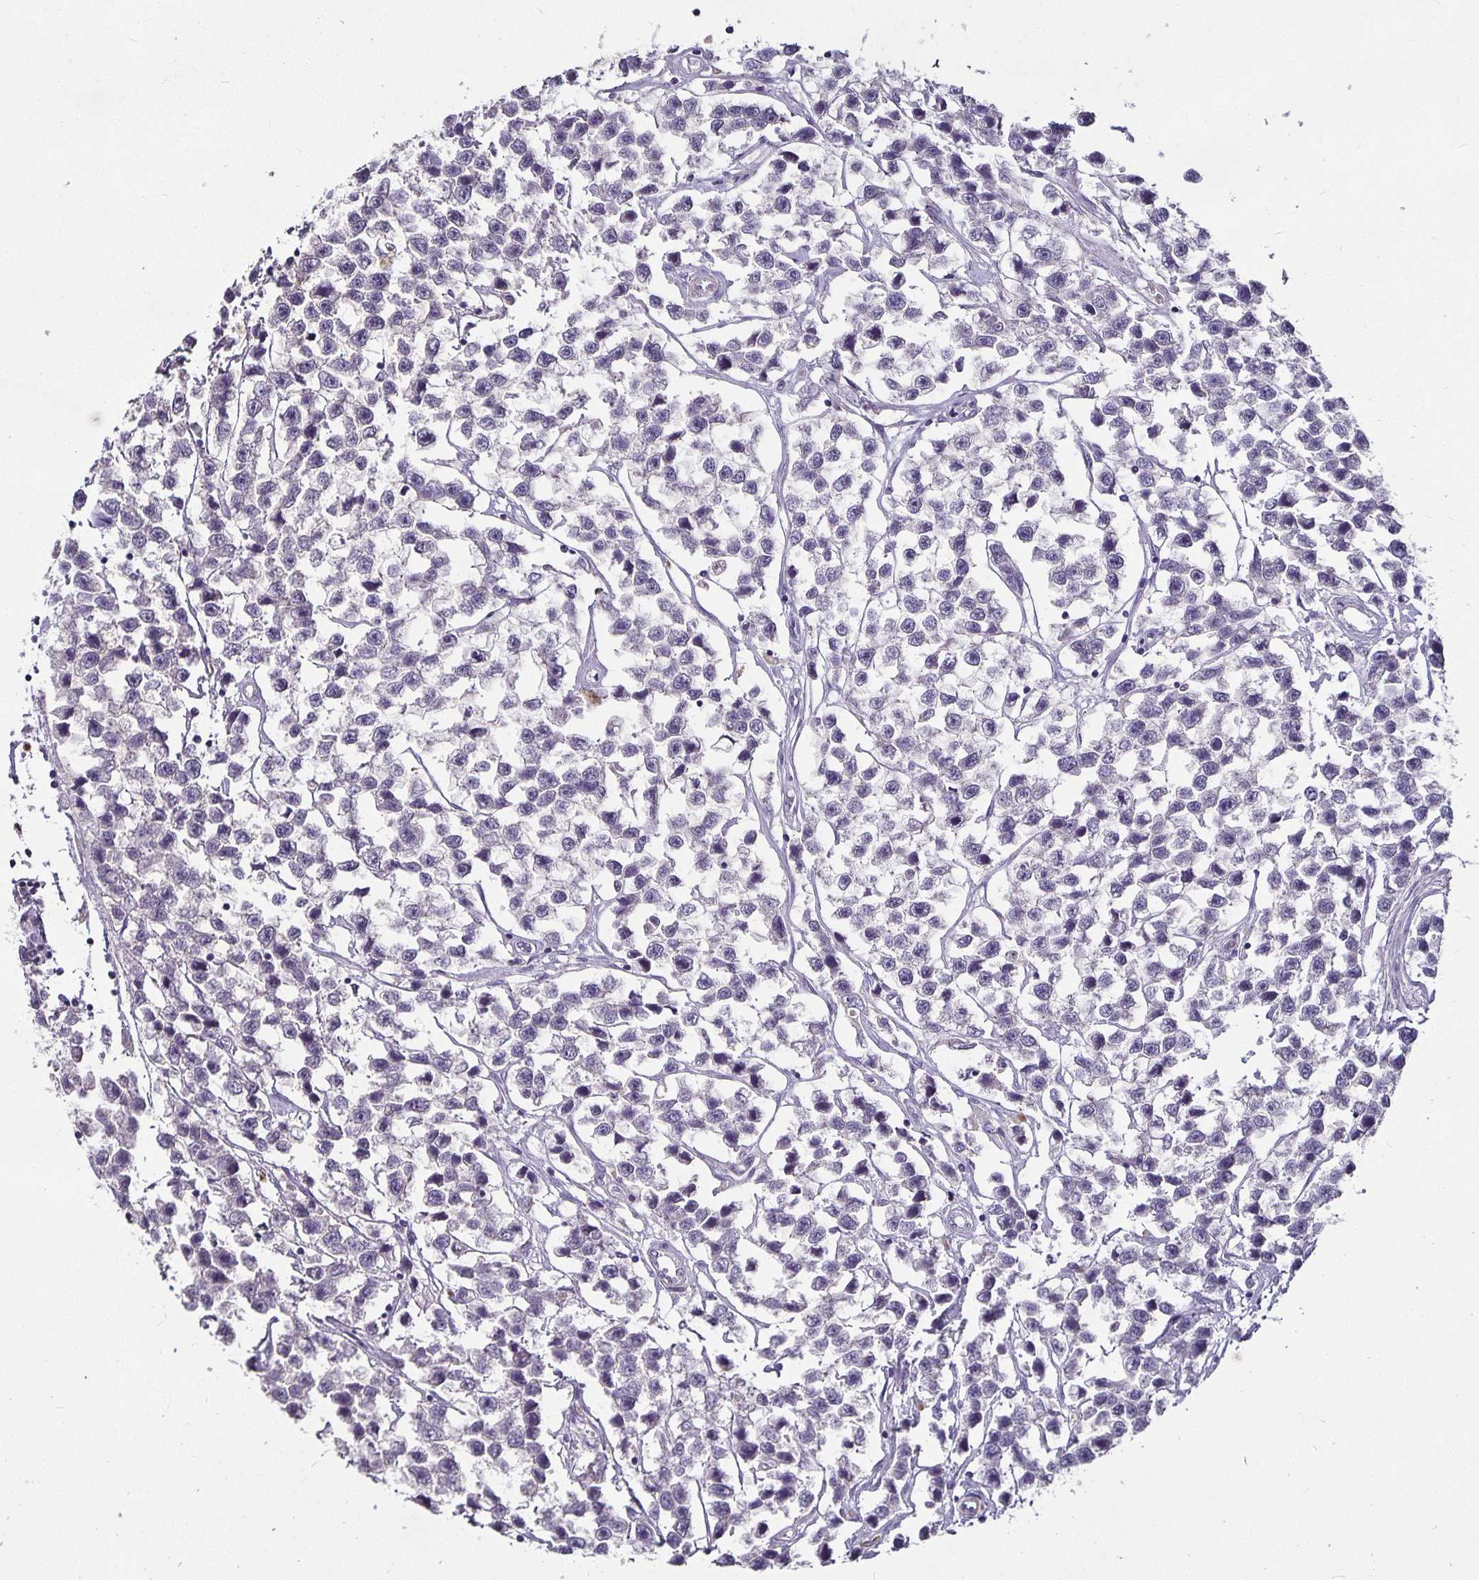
{"staining": {"intensity": "negative", "quantity": "none", "location": "none"}, "tissue": "testis cancer", "cell_type": "Tumor cells", "image_type": "cancer", "snomed": [{"axis": "morphology", "description": "Seminoma, NOS"}, {"axis": "topography", "description": "Testis"}], "caption": "A photomicrograph of human testis cancer is negative for staining in tumor cells.", "gene": "CA12", "patient": {"sex": "male", "age": 26}}